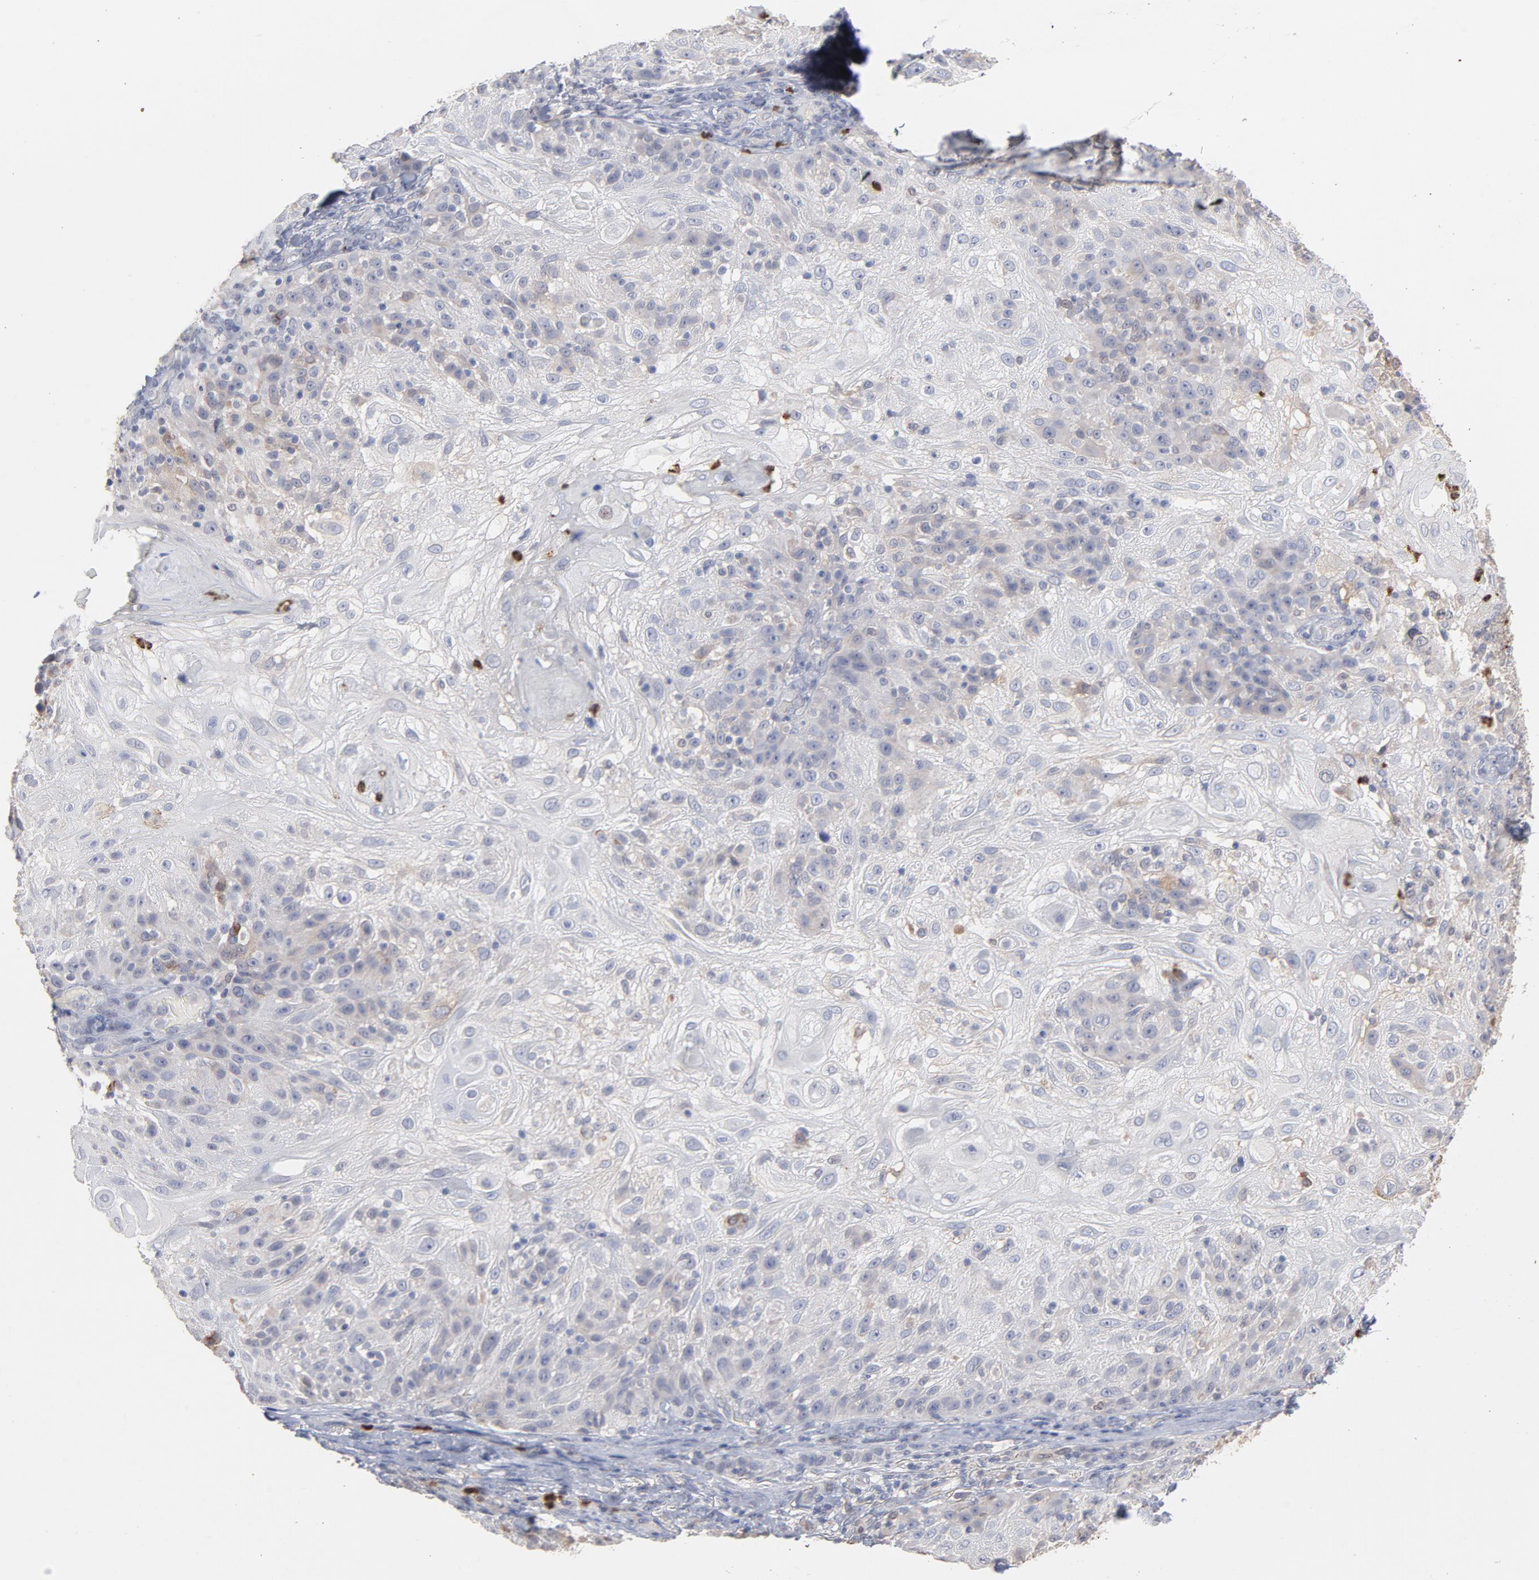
{"staining": {"intensity": "moderate", "quantity": "25%-75%", "location": "cytoplasmic/membranous"}, "tissue": "skin cancer", "cell_type": "Tumor cells", "image_type": "cancer", "snomed": [{"axis": "morphology", "description": "Normal tissue, NOS"}, {"axis": "morphology", "description": "Squamous cell carcinoma, NOS"}, {"axis": "topography", "description": "Skin"}], "caption": "Skin cancer stained with IHC displays moderate cytoplasmic/membranous staining in approximately 25%-75% of tumor cells. The protein is shown in brown color, while the nuclei are stained blue.", "gene": "PNMA1", "patient": {"sex": "female", "age": 83}}